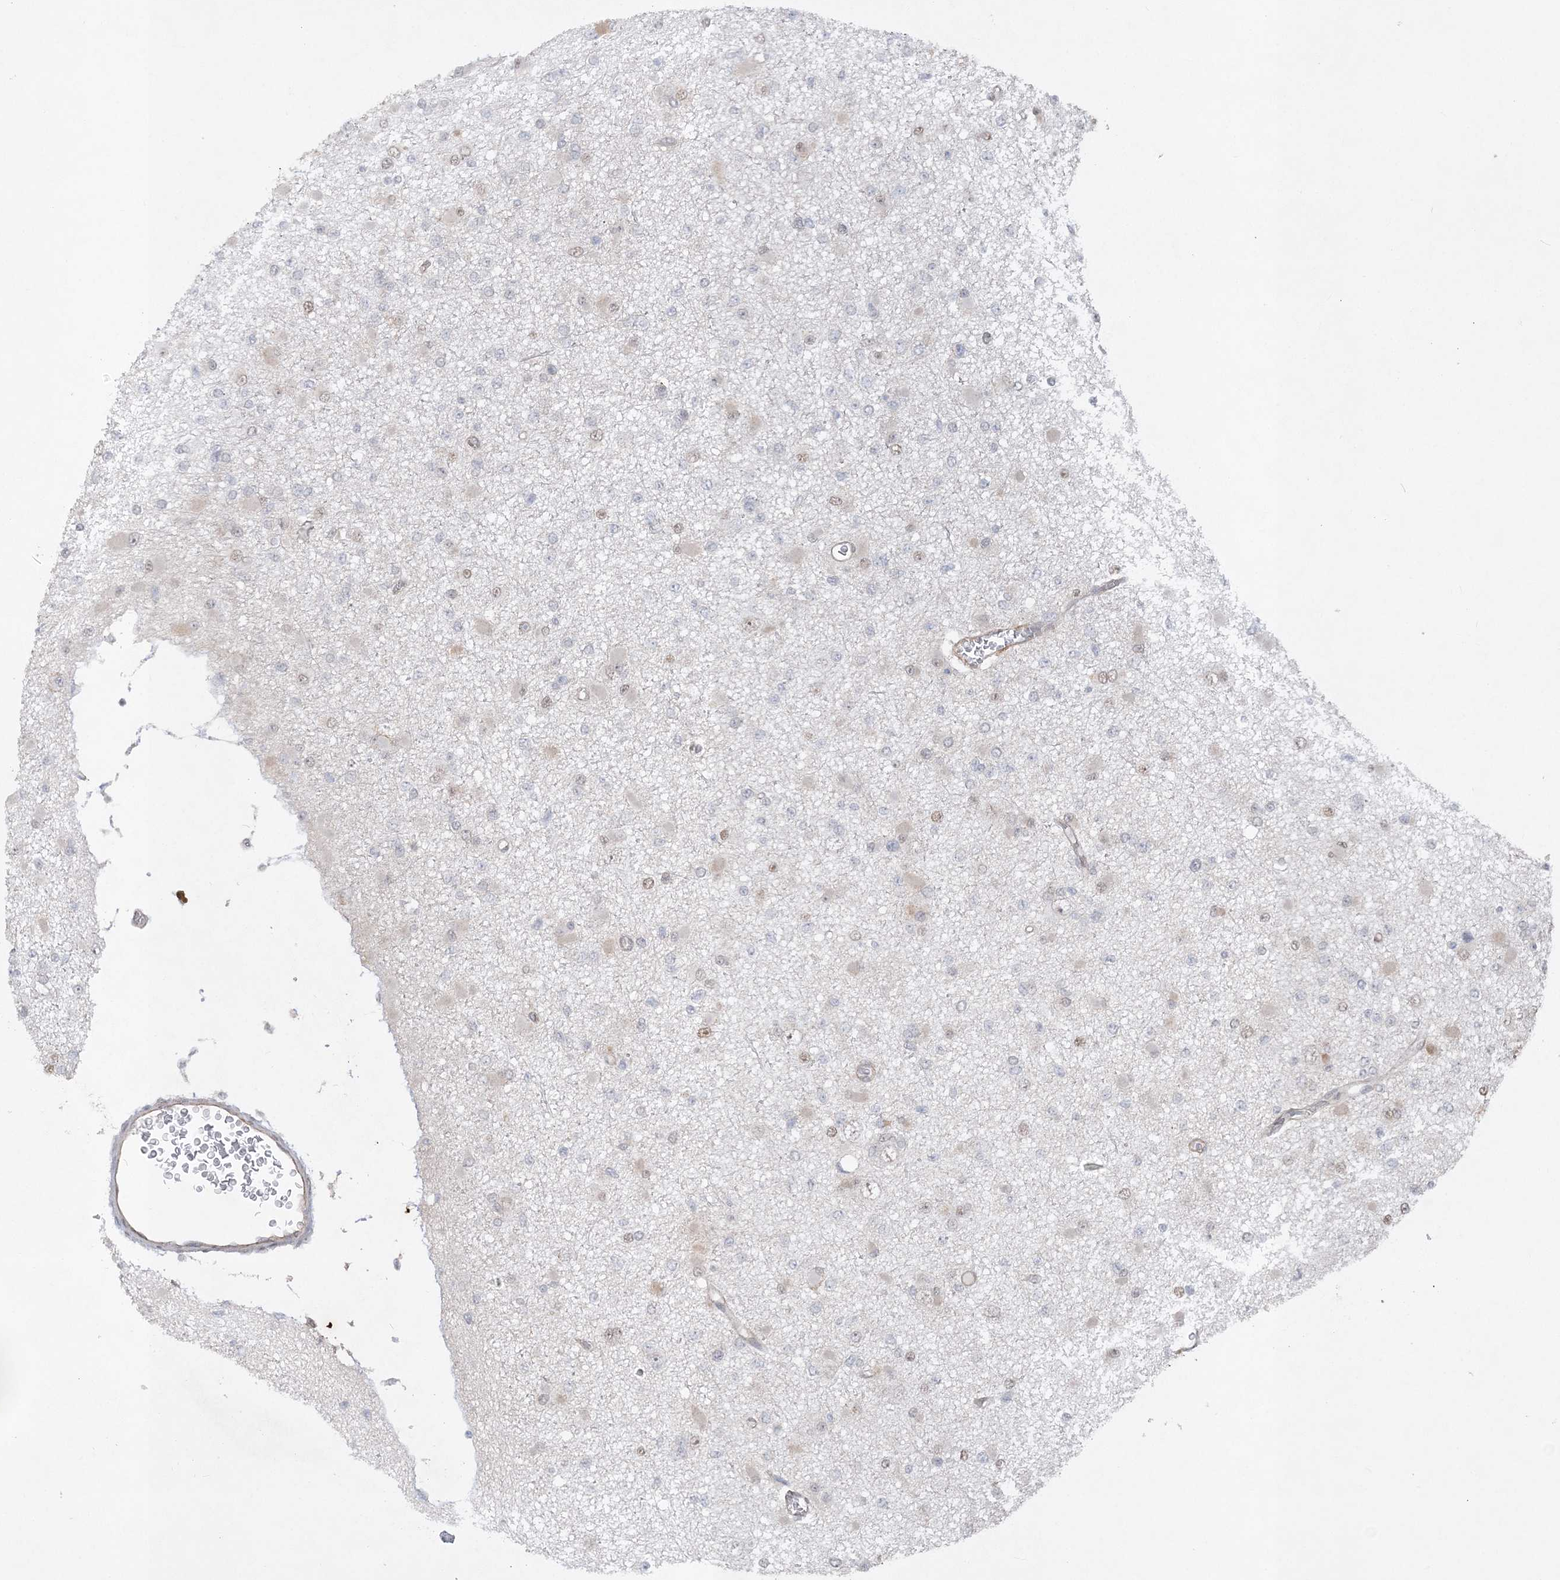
{"staining": {"intensity": "weak", "quantity": "<25%", "location": "nuclear"}, "tissue": "glioma", "cell_type": "Tumor cells", "image_type": "cancer", "snomed": [{"axis": "morphology", "description": "Glioma, malignant, Low grade"}, {"axis": "topography", "description": "Brain"}], "caption": "Immunohistochemistry of malignant glioma (low-grade) shows no expression in tumor cells. The staining is performed using DAB brown chromogen with nuclei counter-stained in using hematoxylin.", "gene": "RAI14", "patient": {"sex": "female", "age": 22}}